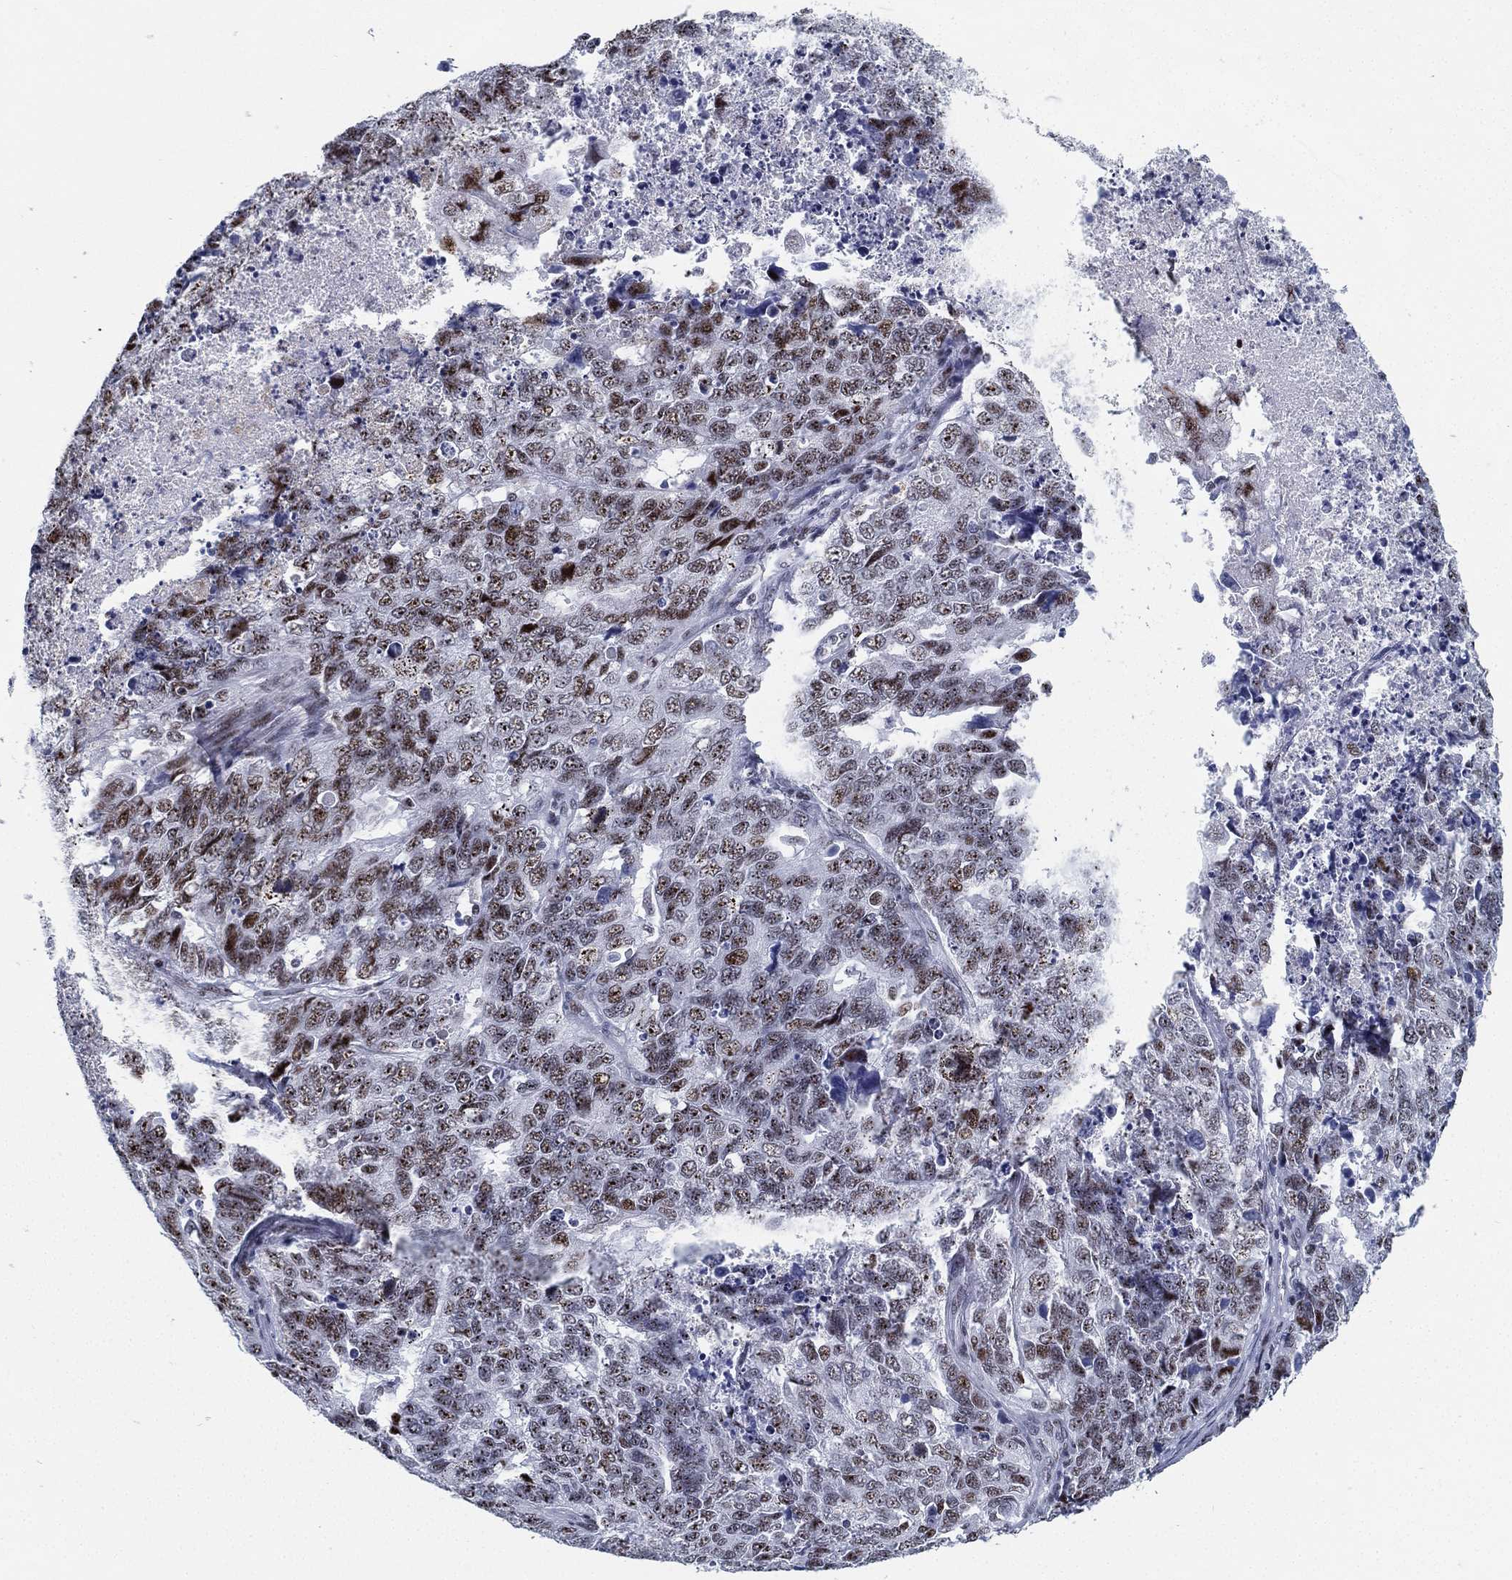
{"staining": {"intensity": "strong", "quantity": "<25%", "location": "nuclear"}, "tissue": "cervical cancer", "cell_type": "Tumor cells", "image_type": "cancer", "snomed": [{"axis": "morphology", "description": "Squamous cell carcinoma, NOS"}, {"axis": "topography", "description": "Cervix"}], "caption": "IHC staining of cervical cancer, which shows medium levels of strong nuclear positivity in approximately <25% of tumor cells indicating strong nuclear protein staining. The staining was performed using DAB (brown) for protein detection and nuclei were counterstained in hematoxylin (blue).", "gene": "CYB561D2", "patient": {"sex": "female", "age": 63}}